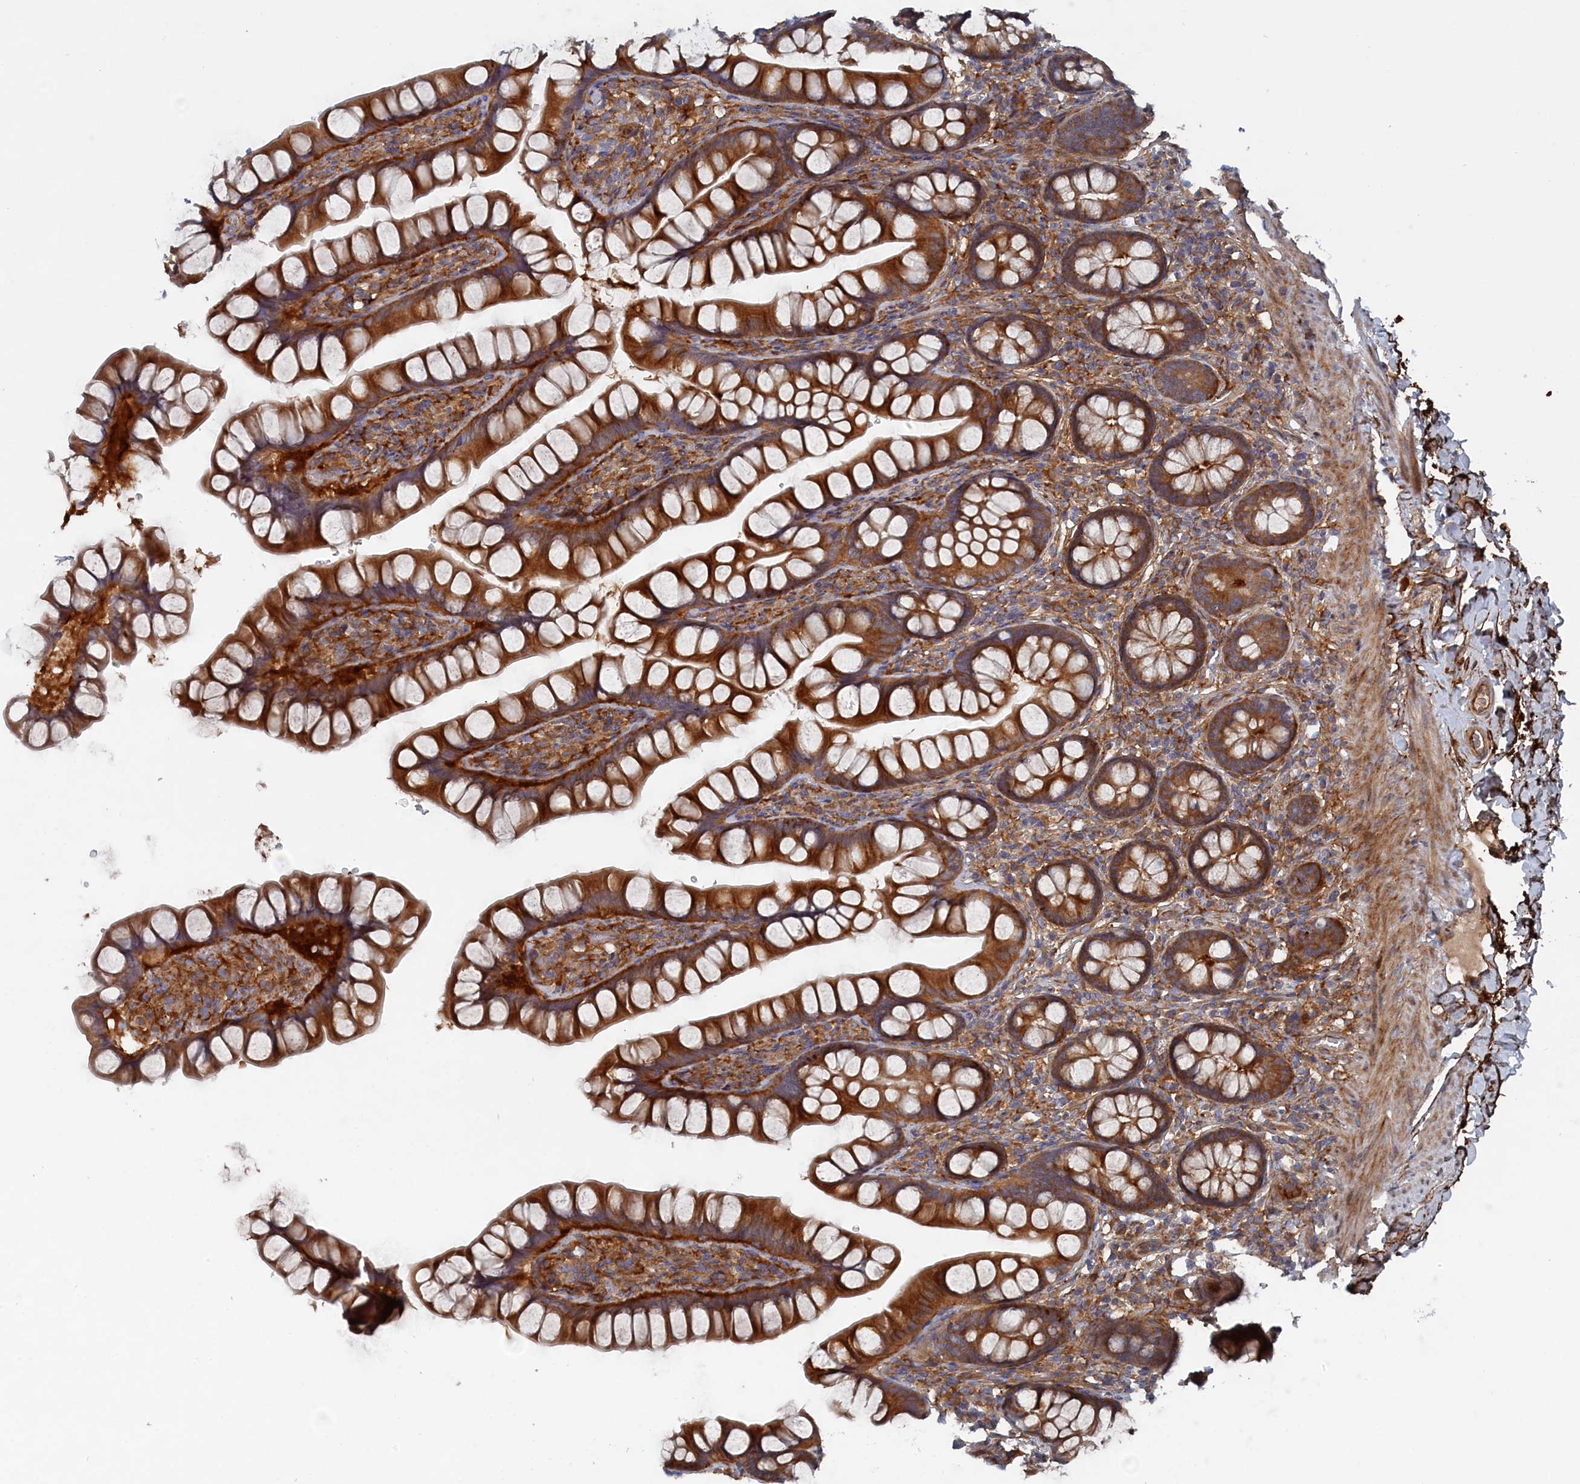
{"staining": {"intensity": "strong", "quantity": ">75%", "location": "cytoplasmic/membranous"}, "tissue": "small intestine", "cell_type": "Glandular cells", "image_type": "normal", "snomed": [{"axis": "morphology", "description": "Normal tissue, NOS"}, {"axis": "topography", "description": "Small intestine"}], "caption": "A high-resolution image shows immunohistochemistry staining of benign small intestine, which displays strong cytoplasmic/membranous staining in about >75% of glandular cells.", "gene": "TMEM196", "patient": {"sex": "male", "age": 70}}